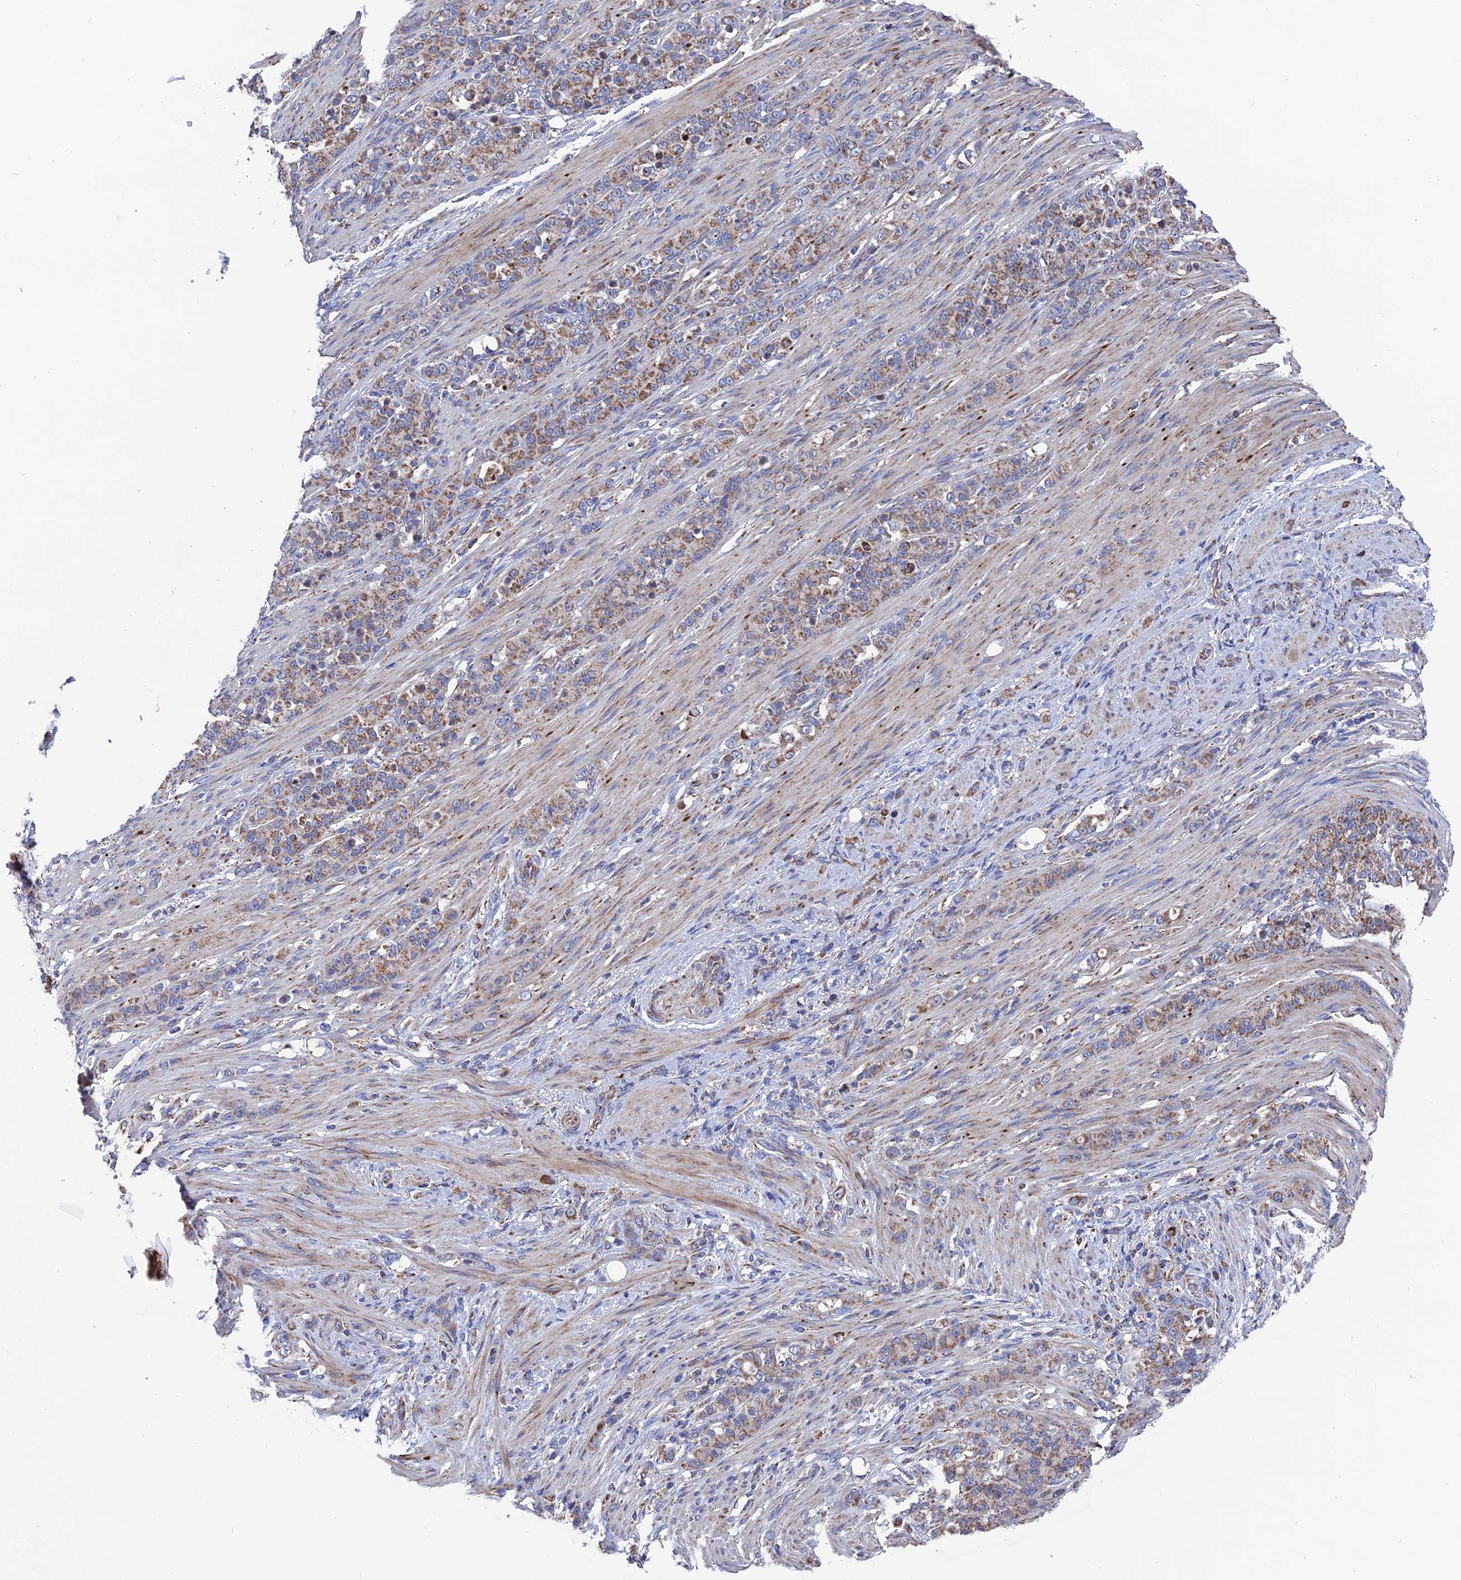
{"staining": {"intensity": "moderate", "quantity": ">75%", "location": "cytoplasmic/membranous"}, "tissue": "stomach cancer", "cell_type": "Tumor cells", "image_type": "cancer", "snomed": [{"axis": "morphology", "description": "Adenocarcinoma, NOS"}, {"axis": "topography", "description": "Stomach"}], "caption": "A high-resolution histopathology image shows IHC staining of stomach adenocarcinoma, which exhibits moderate cytoplasmic/membranous staining in approximately >75% of tumor cells. Nuclei are stained in blue.", "gene": "TGFA", "patient": {"sex": "female", "age": 79}}